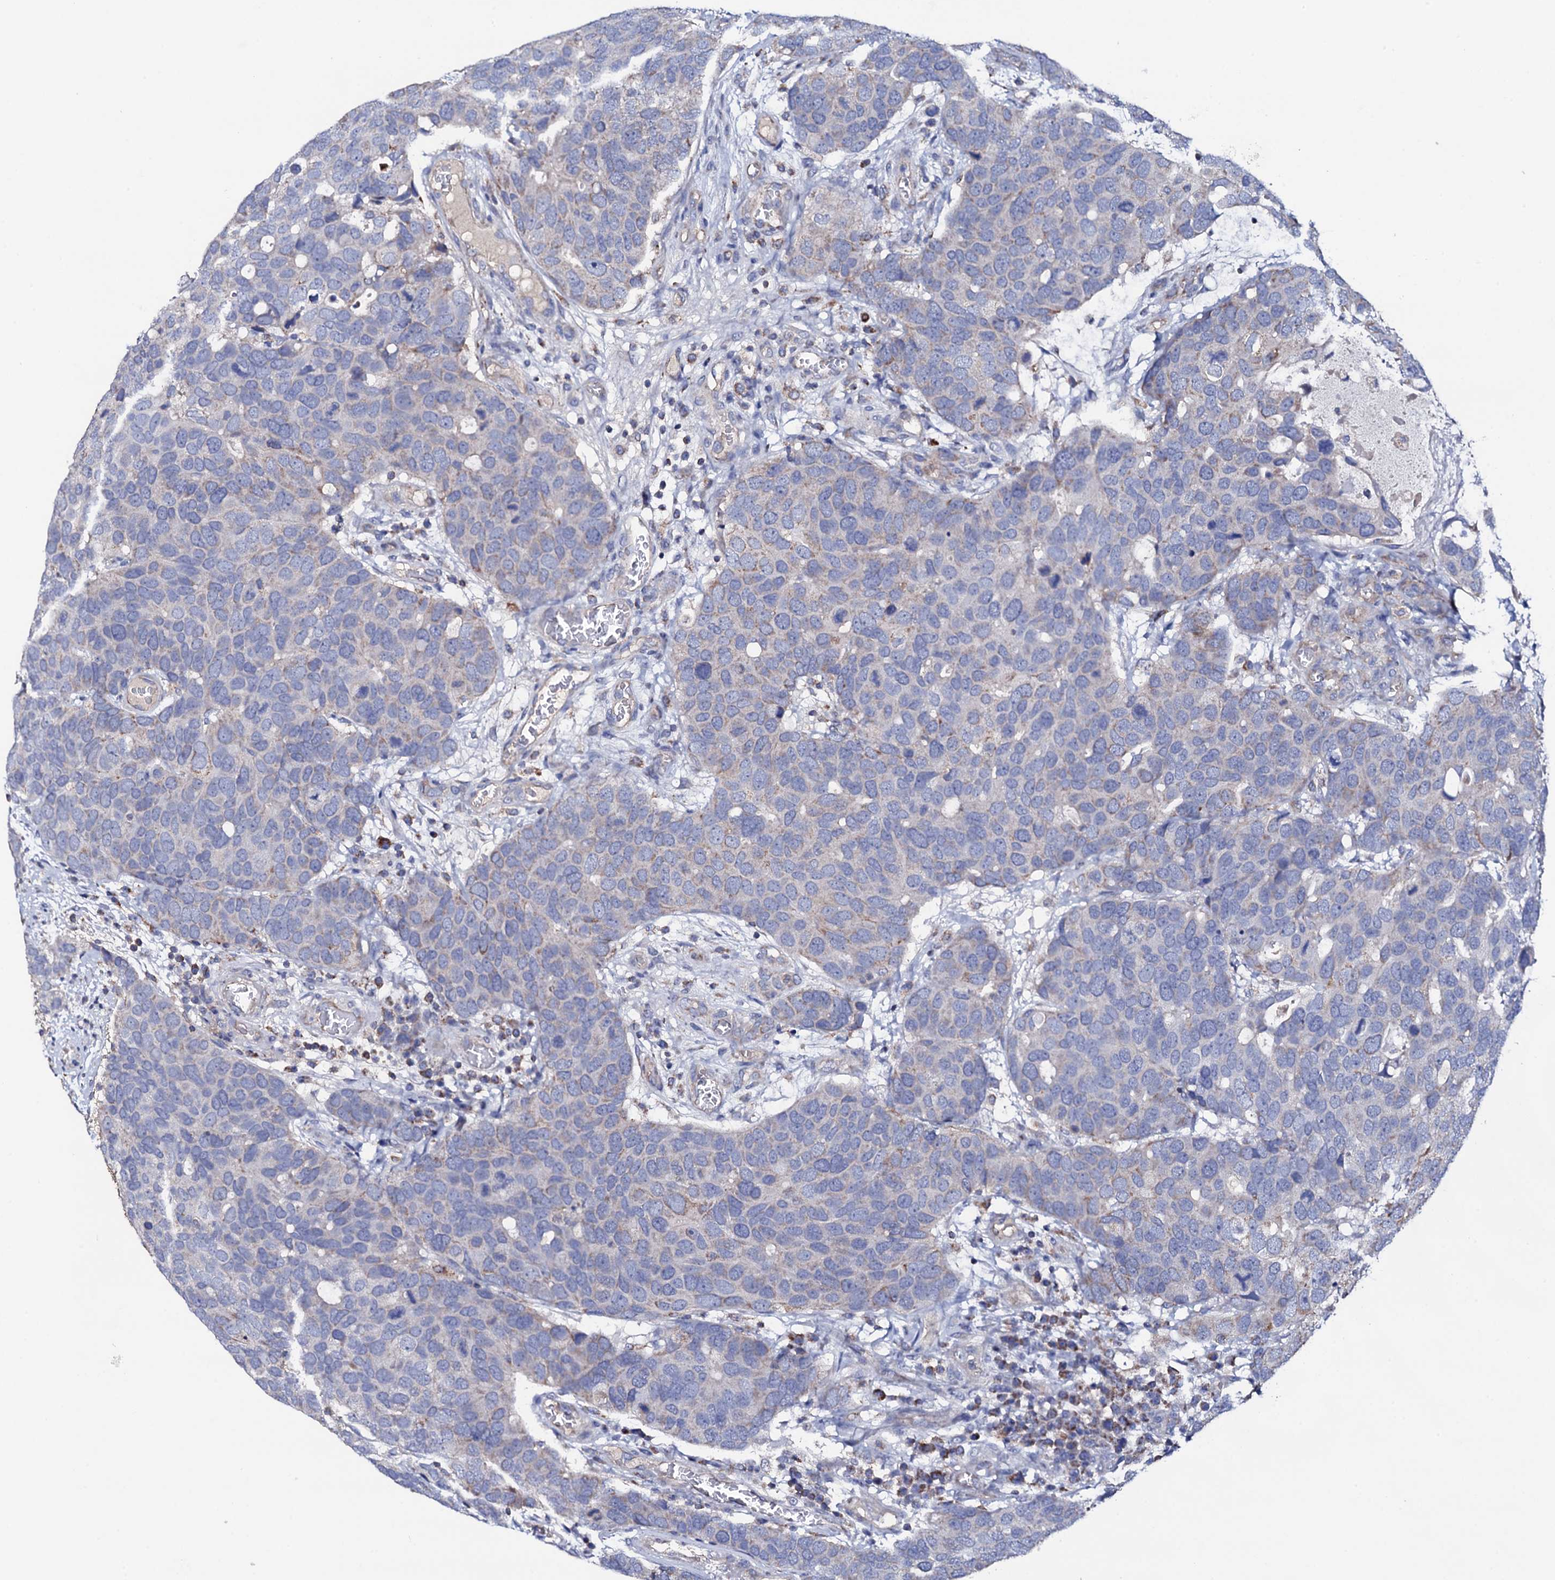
{"staining": {"intensity": "negative", "quantity": "none", "location": "none"}, "tissue": "breast cancer", "cell_type": "Tumor cells", "image_type": "cancer", "snomed": [{"axis": "morphology", "description": "Duct carcinoma"}, {"axis": "topography", "description": "Breast"}], "caption": "Immunohistochemical staining of intraductal carcinoma (breast) shows no significant positivity in tumor cells.", "gene": "TCAF2", "patient": {"sex": "female", "age": 83}}